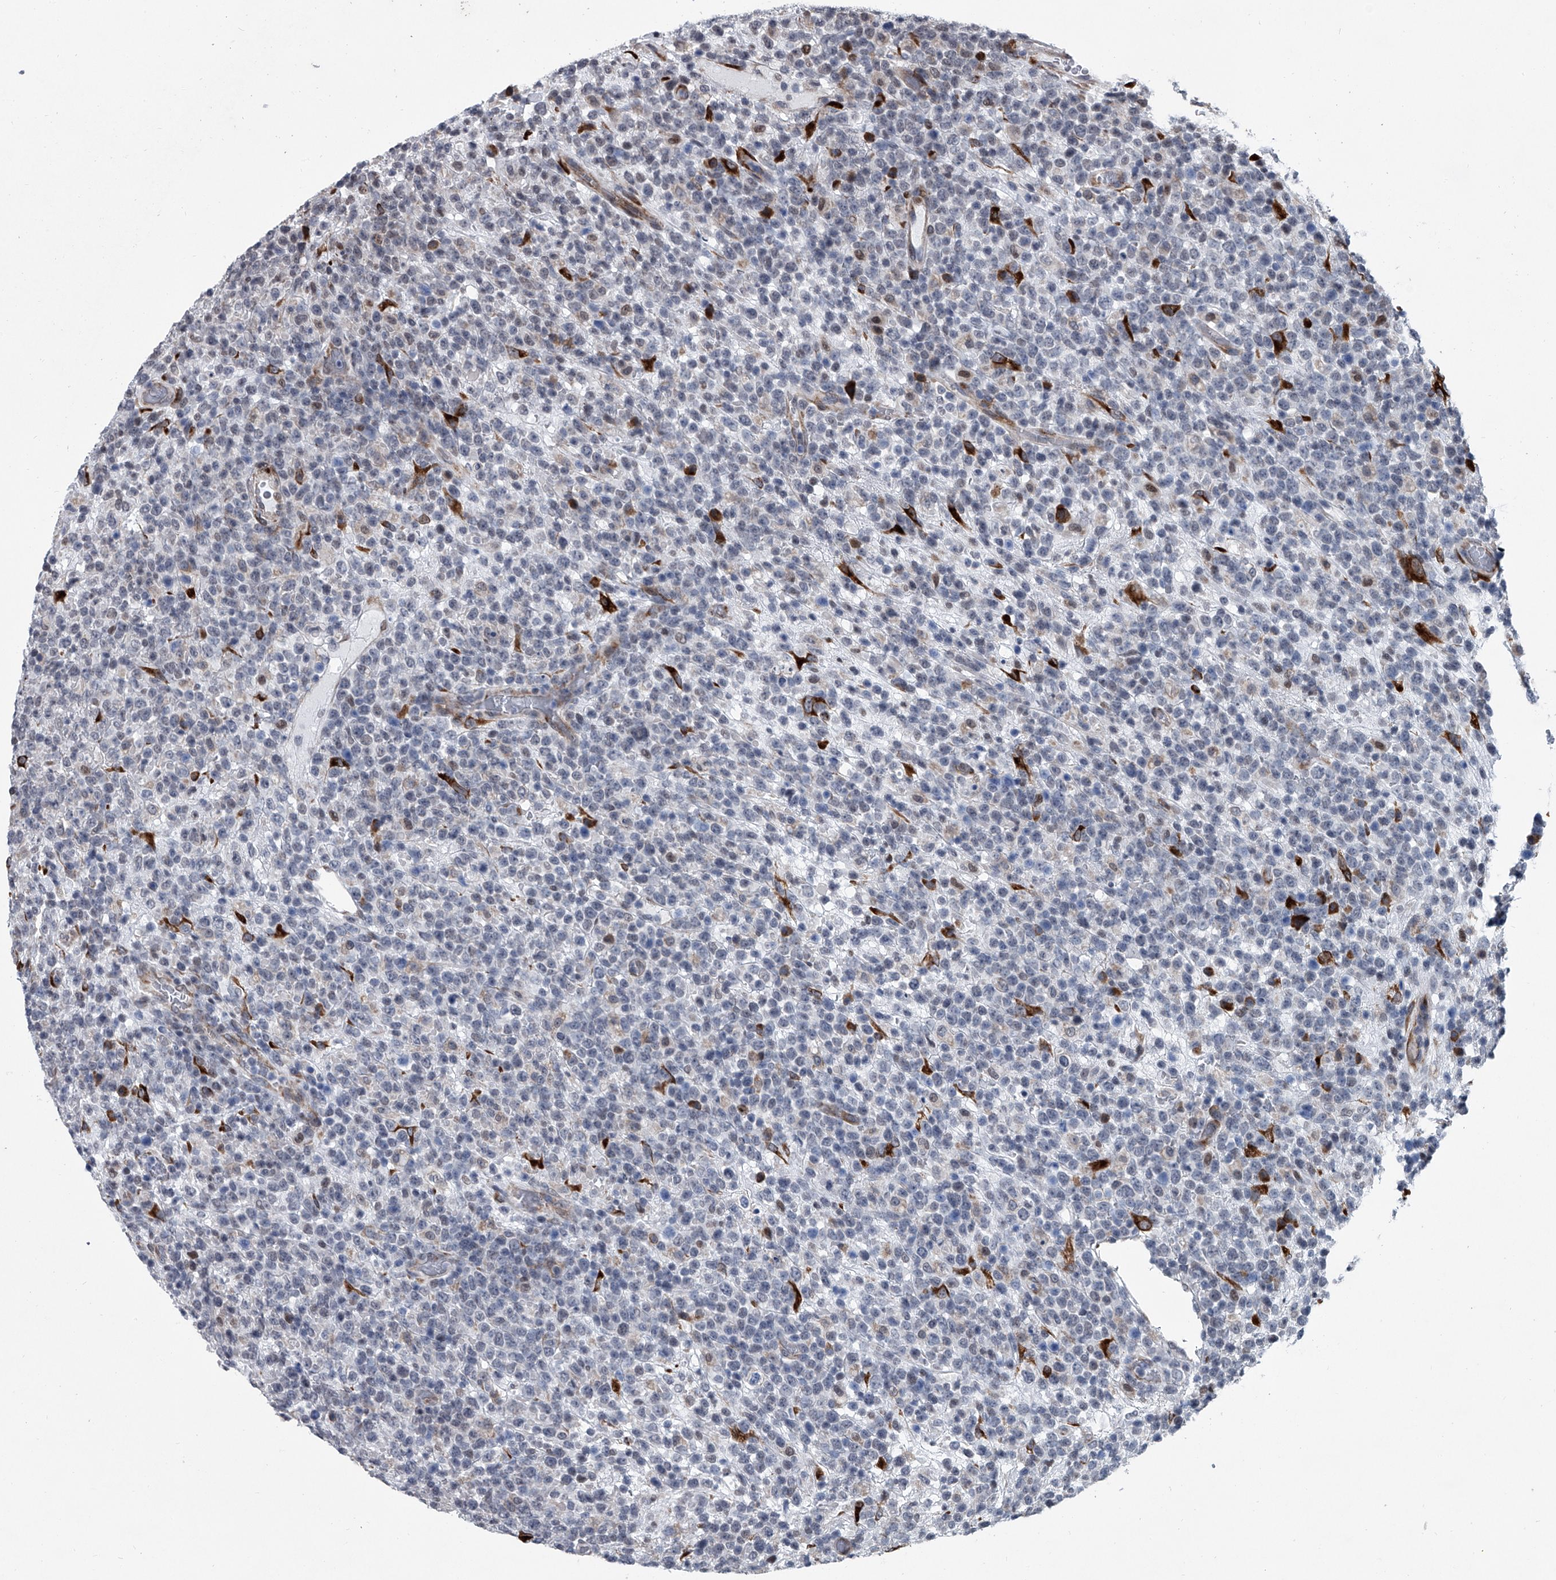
{"staining": {"intensity": "negative", "quantity": "none", "location": "none"}, "tissue": "lymphoma", "cell_type": "Tumor cells", "image_type": "cancer", "snomed": [{"axis": "morphology", "description": "Malignant lymphoma, non-Hodgkin's type, High grade"}, {"axis": "topography", "description": "Colon"}], "caption": "Immunohistochemistry (IHC) photomicrograph of neoplastic tissue: human malignant lymphoma, non-Hodgkin's type (high-grade) stained with DAB reveals no significant protein staining in tumor cells.", "gene": "PPP2R5D", "patient": {"sex": "female", "age": 53}}